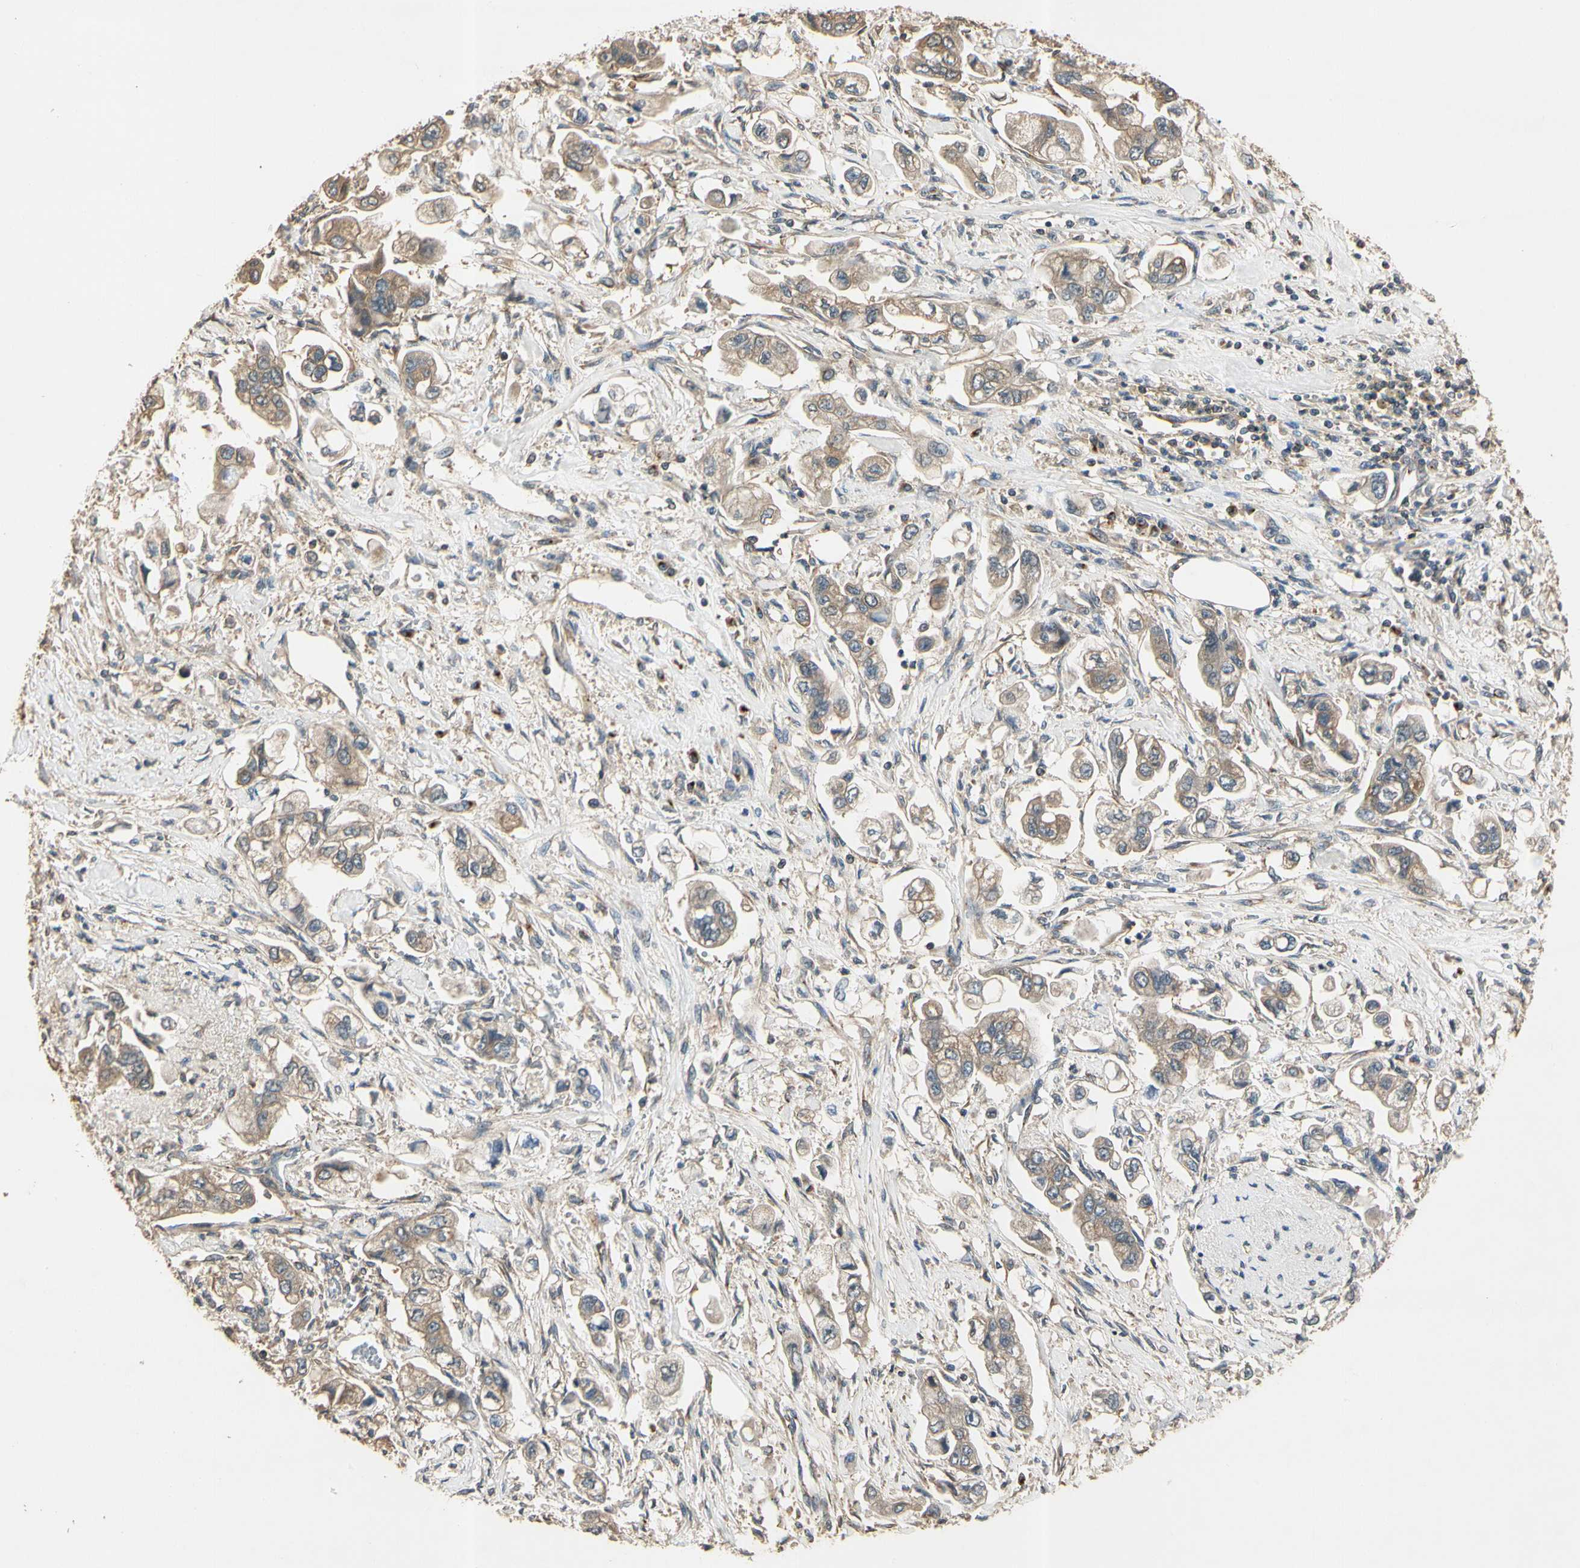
{"staining": {"intensity": "weak", "quantity": ">75%", "location": "cytoplasmic/membranous"}, "tissue": "stomach cancer", "cell_type": "Tumor cells", "image_type": "cancer", "snomed": [{"axis": "morphology", "description": "Adenocarcinoma, NOS"}, {"axis": "topography", "description": "Stomach"}], "caption": "An immunohistochemistry (IHC) micrograph of neoplastic tissue is shown. Protein staining in brown labels weak cytoplasmic/membranous positivity in stomach cancer within tumor cells.", "gene": "AKAP9", "patient": {"sex": "male", "age": 62}}